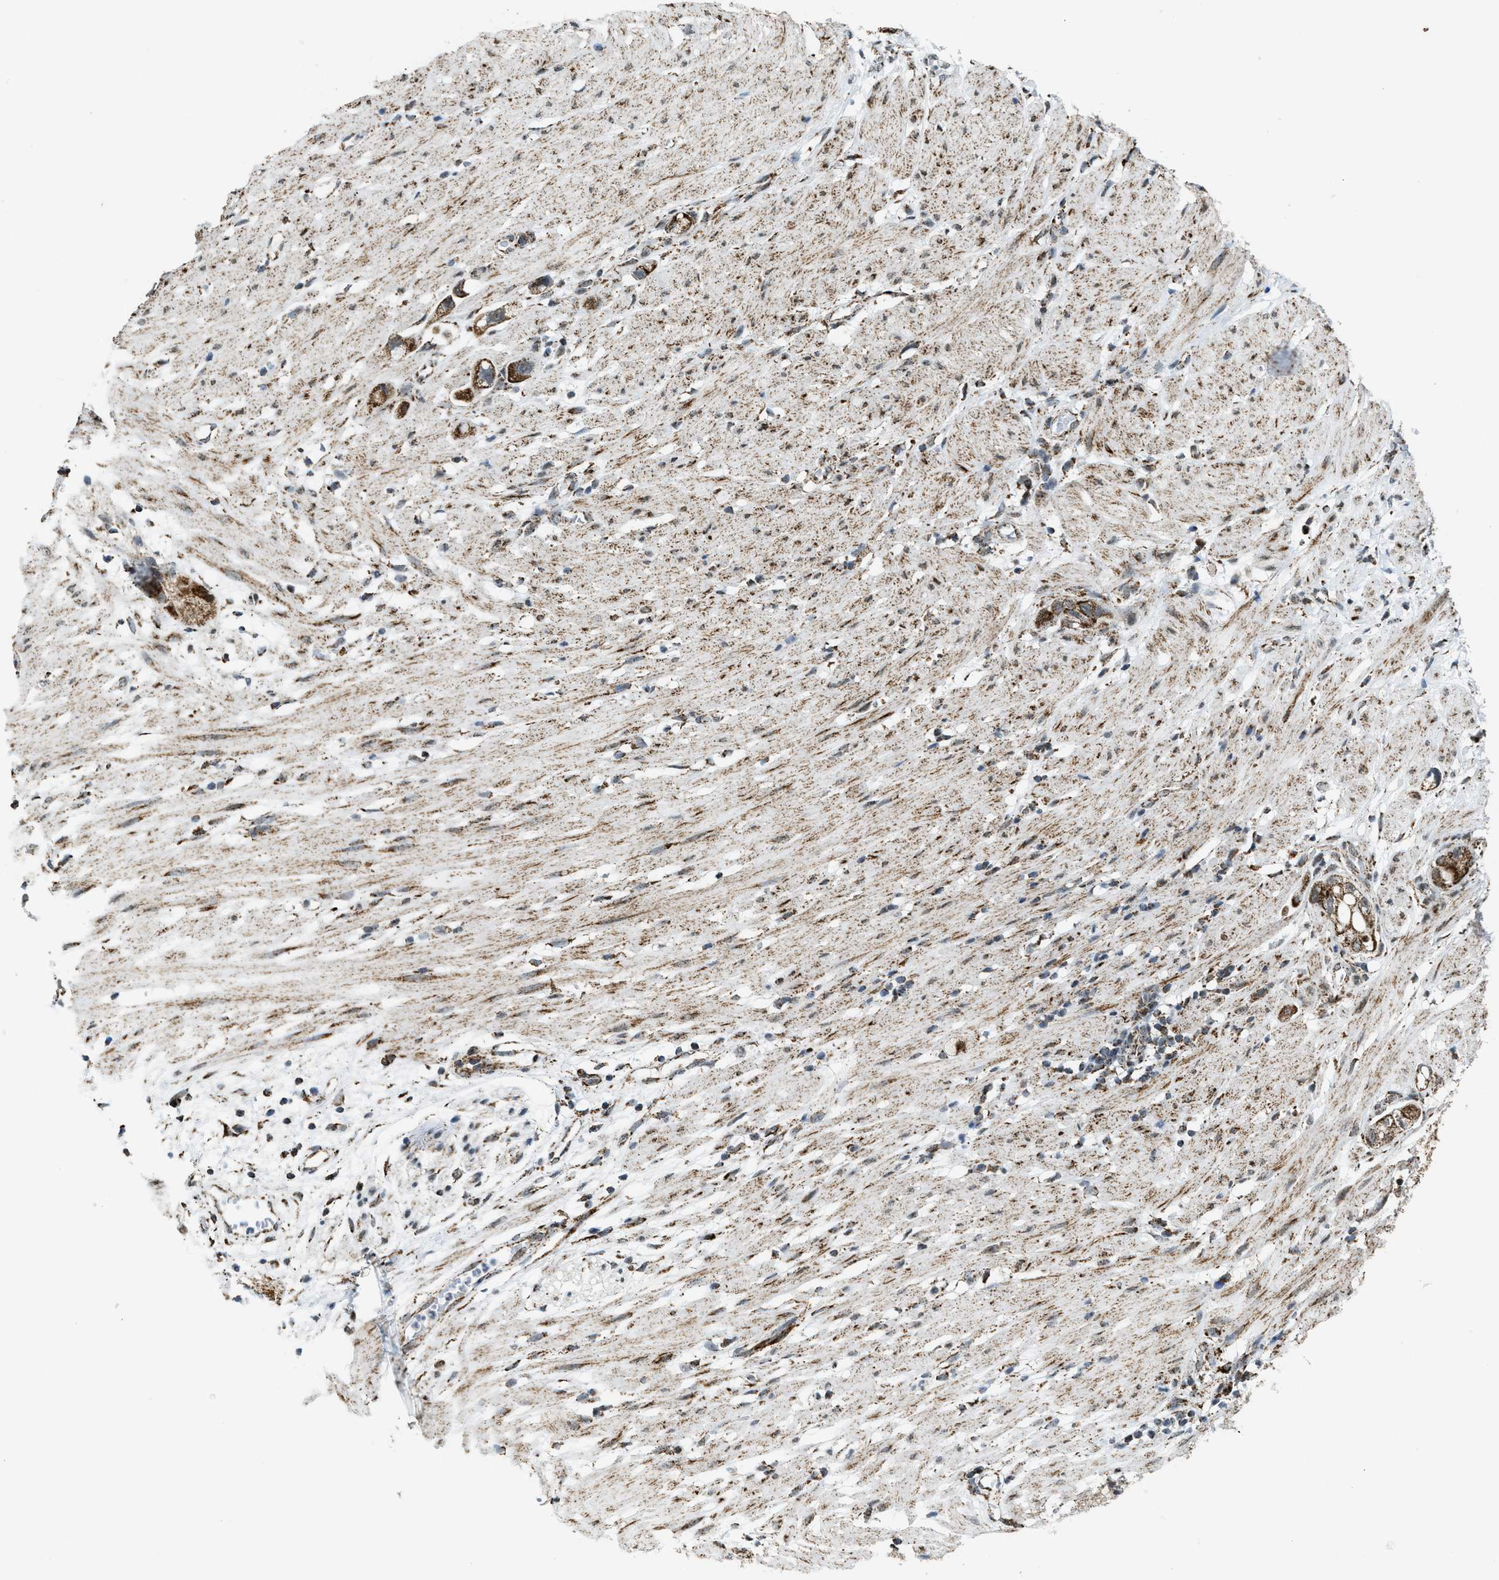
{"staining": {"intensity": "strong", "quantity": ">75%", "location": "cytoplasmic/membranous"}, "tissue": "stomach cancer", "cell_type": "Tumor cells", "image_type": "cancer", "snomed": [{"axis": "morphology", "description": "Adenocarcinoma, NOS"}, {"axis": "topography", "description": "Stomach"}, {"axis": "topography", "description": "Stomach, lower"}], "caption": "Tumor cells display high levels of strong cytoplasmic/membranous staining in about >75% of cells in stomach cancer (adenocarcinoma).", "gene": "HIBADH", "patient": {"sex": "female", "age": 48}}